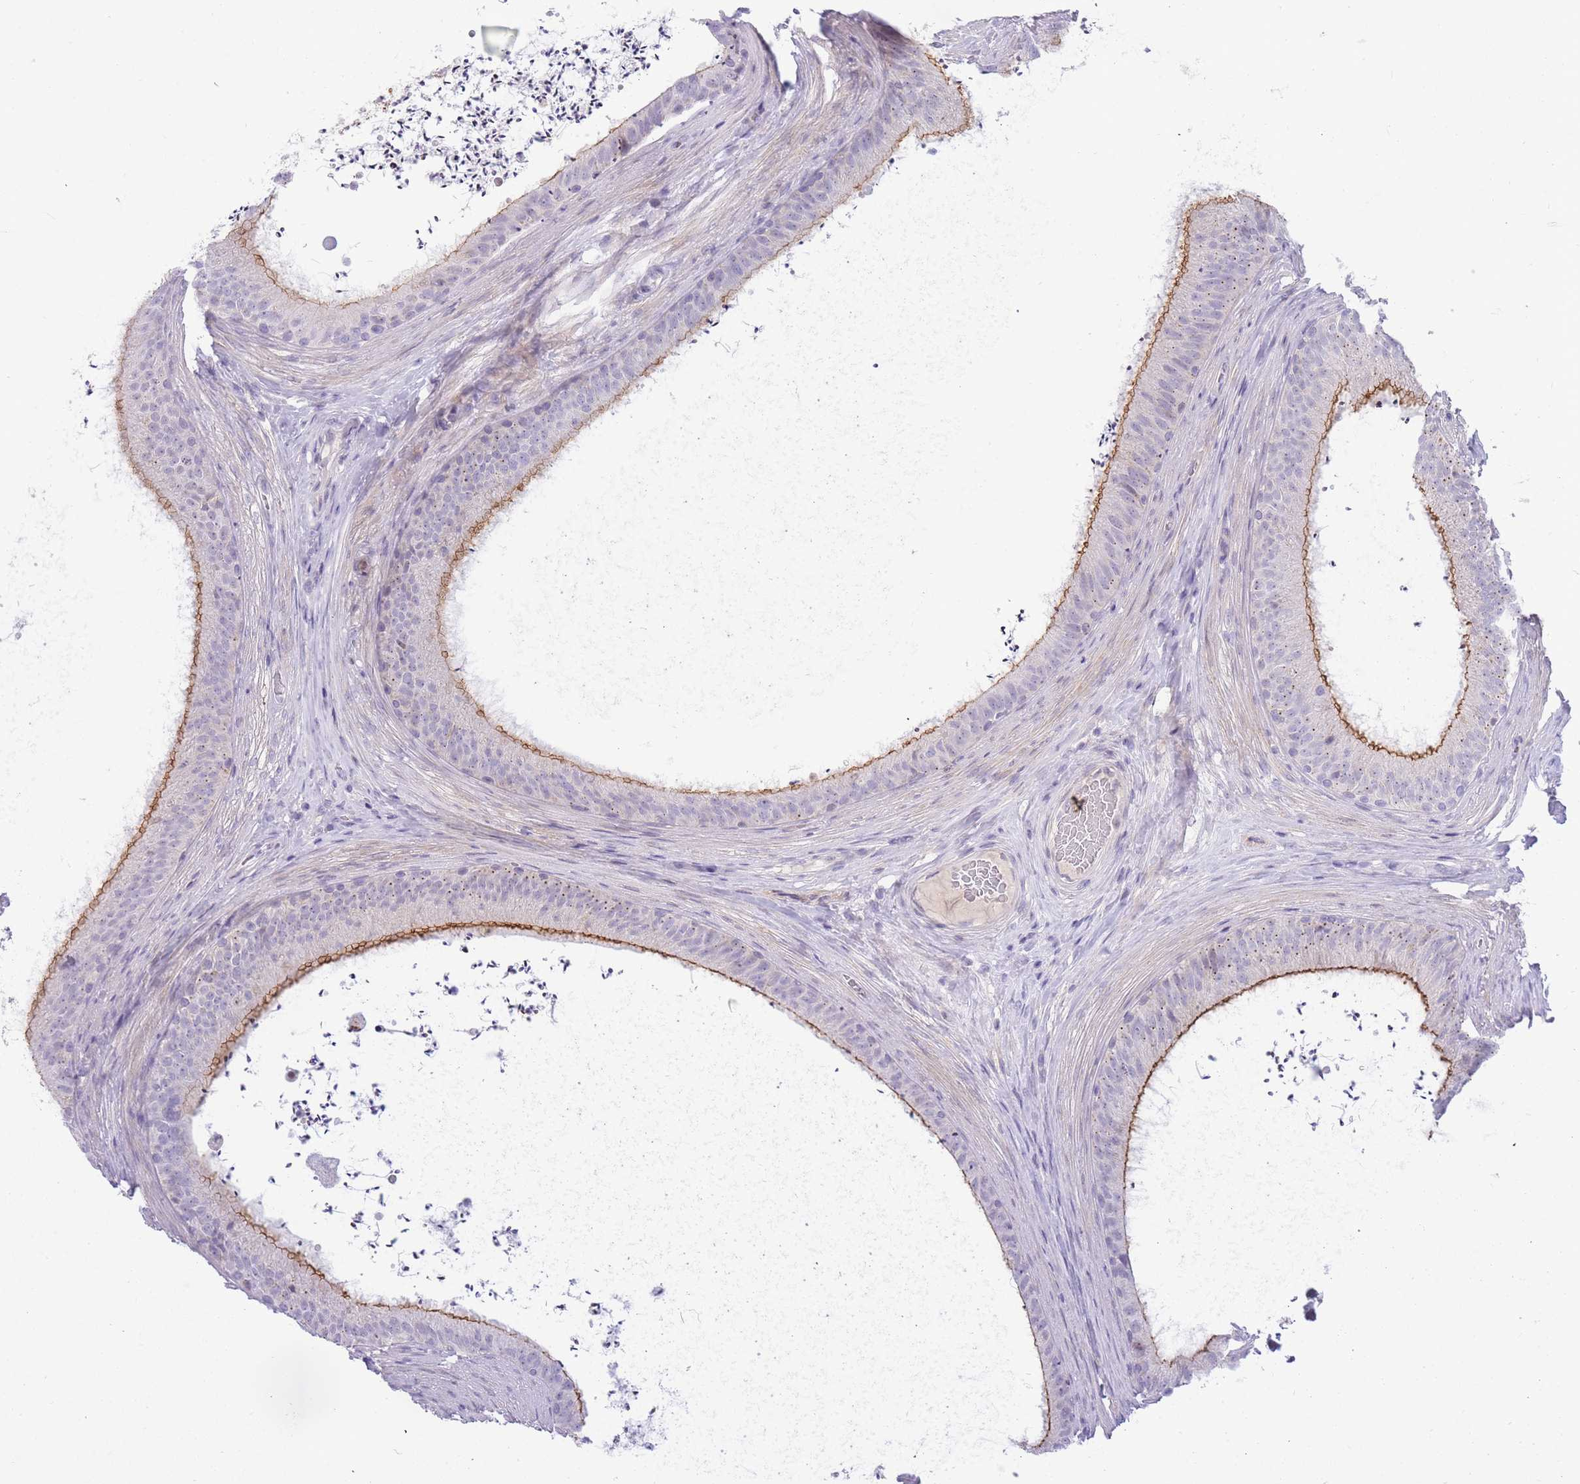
{"staining": {"intensity": "strong", "quantity": "<25%", "location": "cytoplasmic/membranous"}, "tissue": "epididymis", "cell_type": "Glandular cells", "image_type": "normal", "snomed": [{"axis": "morphology", "description": "Normal tissue, NOS"}, {"axis": "topography", "description": "Testis"}, {"axis": "topography", "description": "Epididymis"}], "caption": "Protein expression analysis of normal epididymis reveals strong cytoplasmic/membranous staining in about <25% of glandular cells. The staining is performed using DAB brown chromogen to label protein expression. The nuclei are counter-stained blue using hematoxylin.", "gene": "PRR23A", "patient": {"sex": "male", "age": 41}}